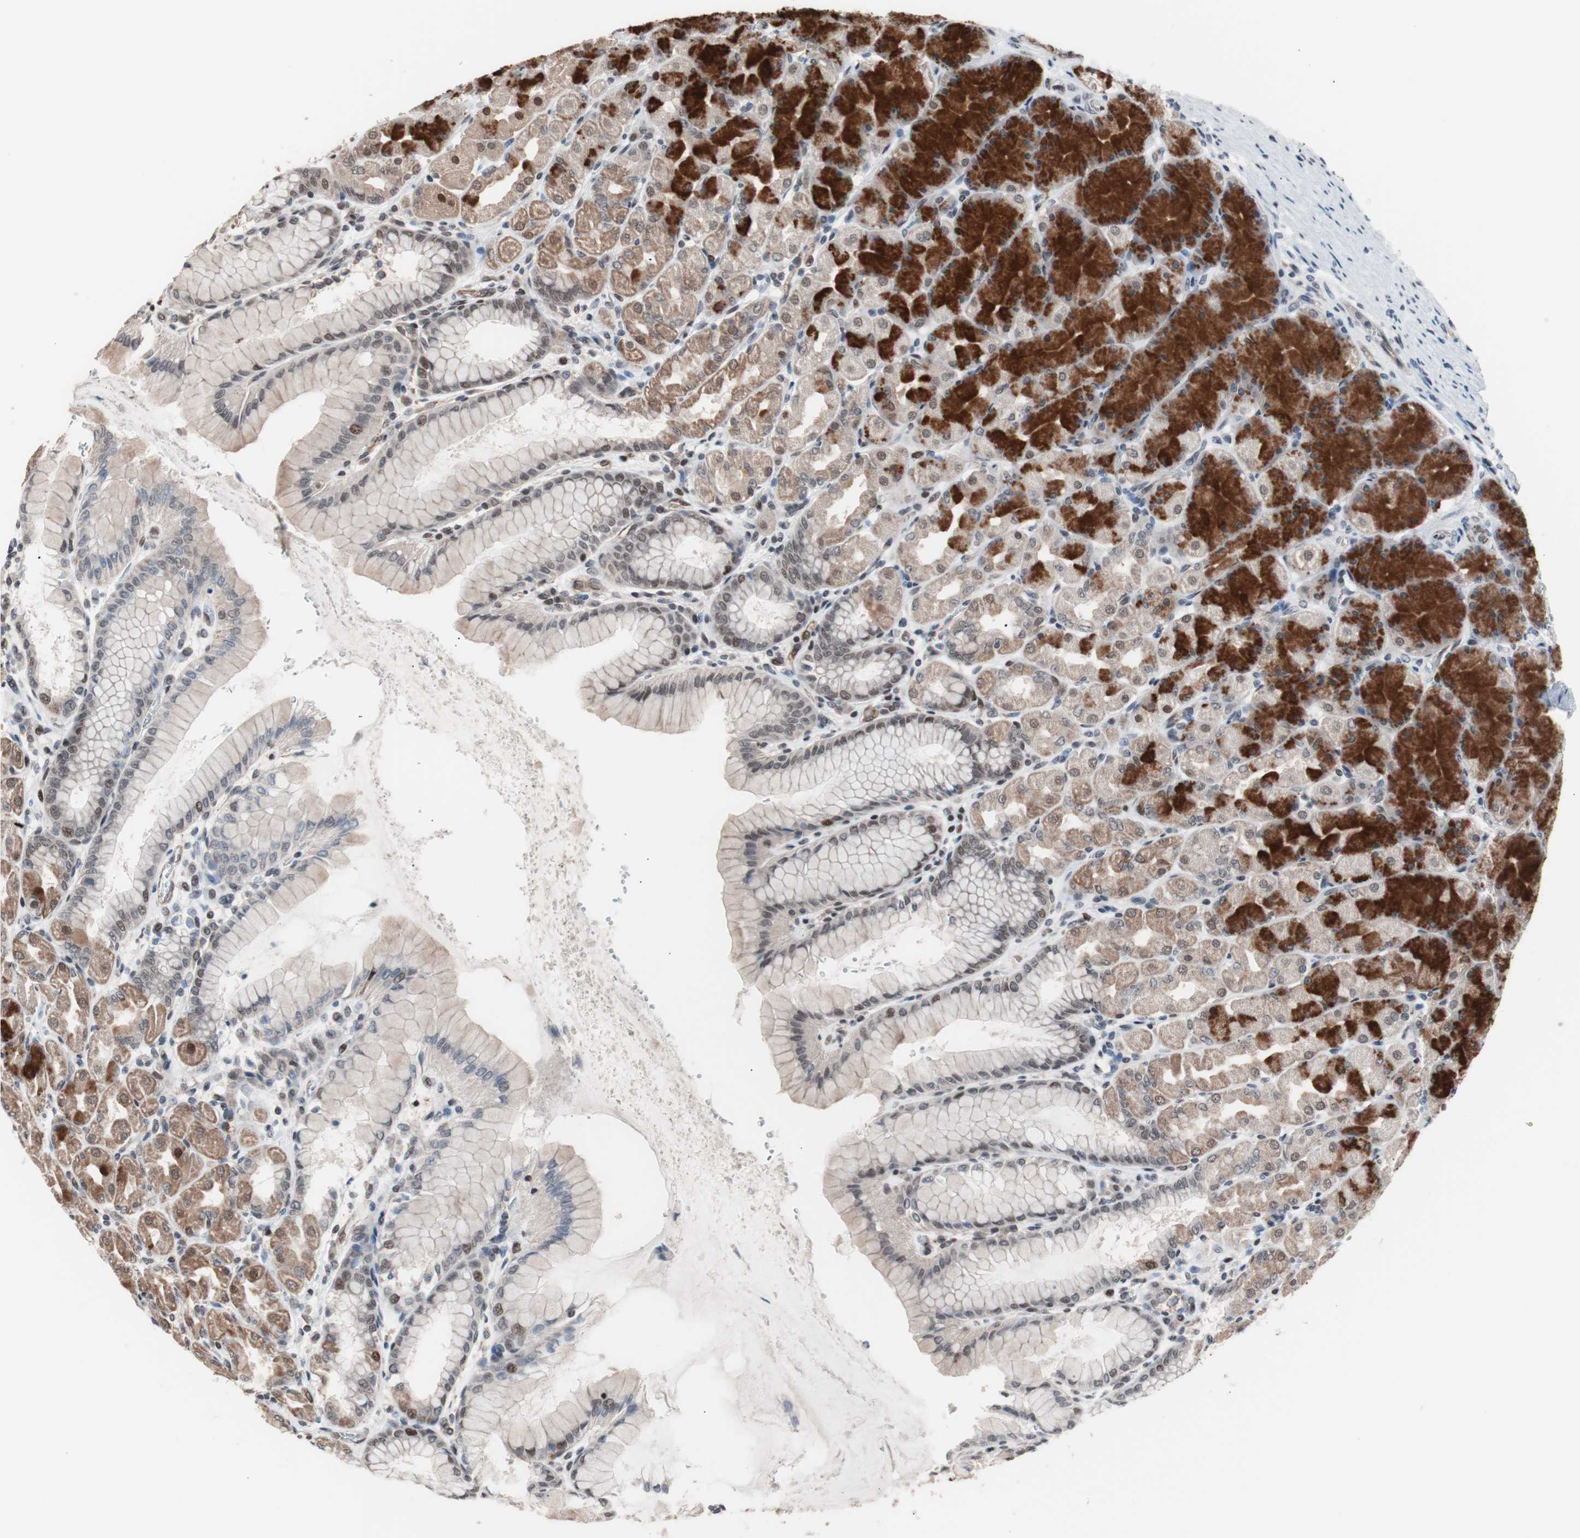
{"staining": {"intensity": "moderate", "quantity": "25%-75%", "location": "cytoplasmic/membranous,nuclear"}, "tissue": "stomach", "cell_type": "Glandular cells", "image_type": "normal", "snomed": [{"axis": "morphology", "description": "Normal tissue, NOS"}, {"axis": "topography", "description": "Stomach, upper"}], "caption": "Immunohistochemistry of benign stomach exhibits medium levels of moderate cytoplasmic/membranous,nuclear expression in approximately 25%-75% of glandular cells.", "gene": "POGZ", "patient": {"sex": "female", "age": 56}}